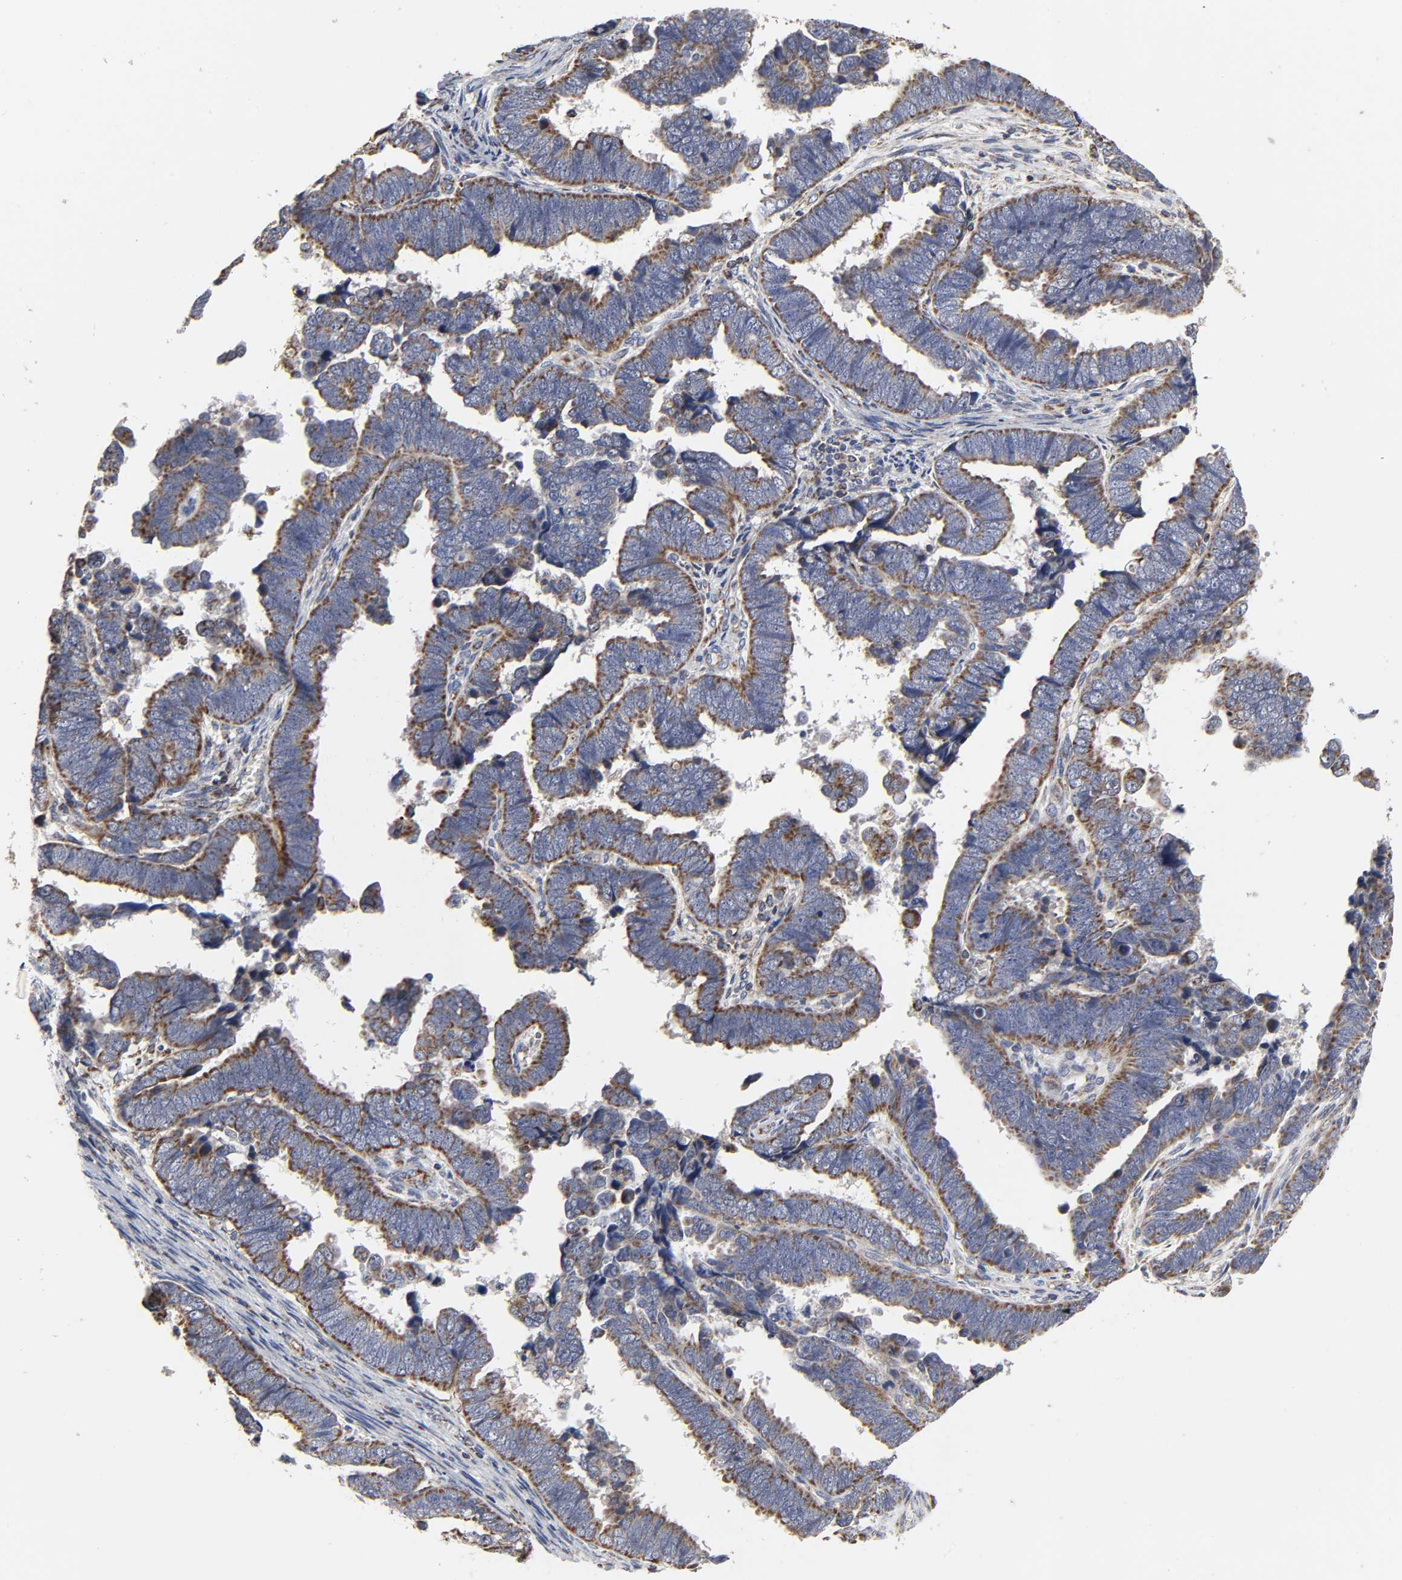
{"staining": {"intensity": "moderate", "quantity": ">75%", "location": "cytoplasmic/membranous"}, "tissue": "endometrial cancer", "cell_type": "Tumor cells", "image_type": "cancer", "snomed": [{"axis": "morphology", "description": "Adenocarcinoma, NOS"}, {"axis": "topography", "description": "Endometrium"}], "caption": "High-power microscopy captured an immunohistochemistry (IHC) micrograph of endometrial adenocarcinoma, revealing moderate cytoplasmic/membranous staining in about >75% of tumor cells.", "gene": "COX6B1", "patient": {"sex": "female", "age": 75}}